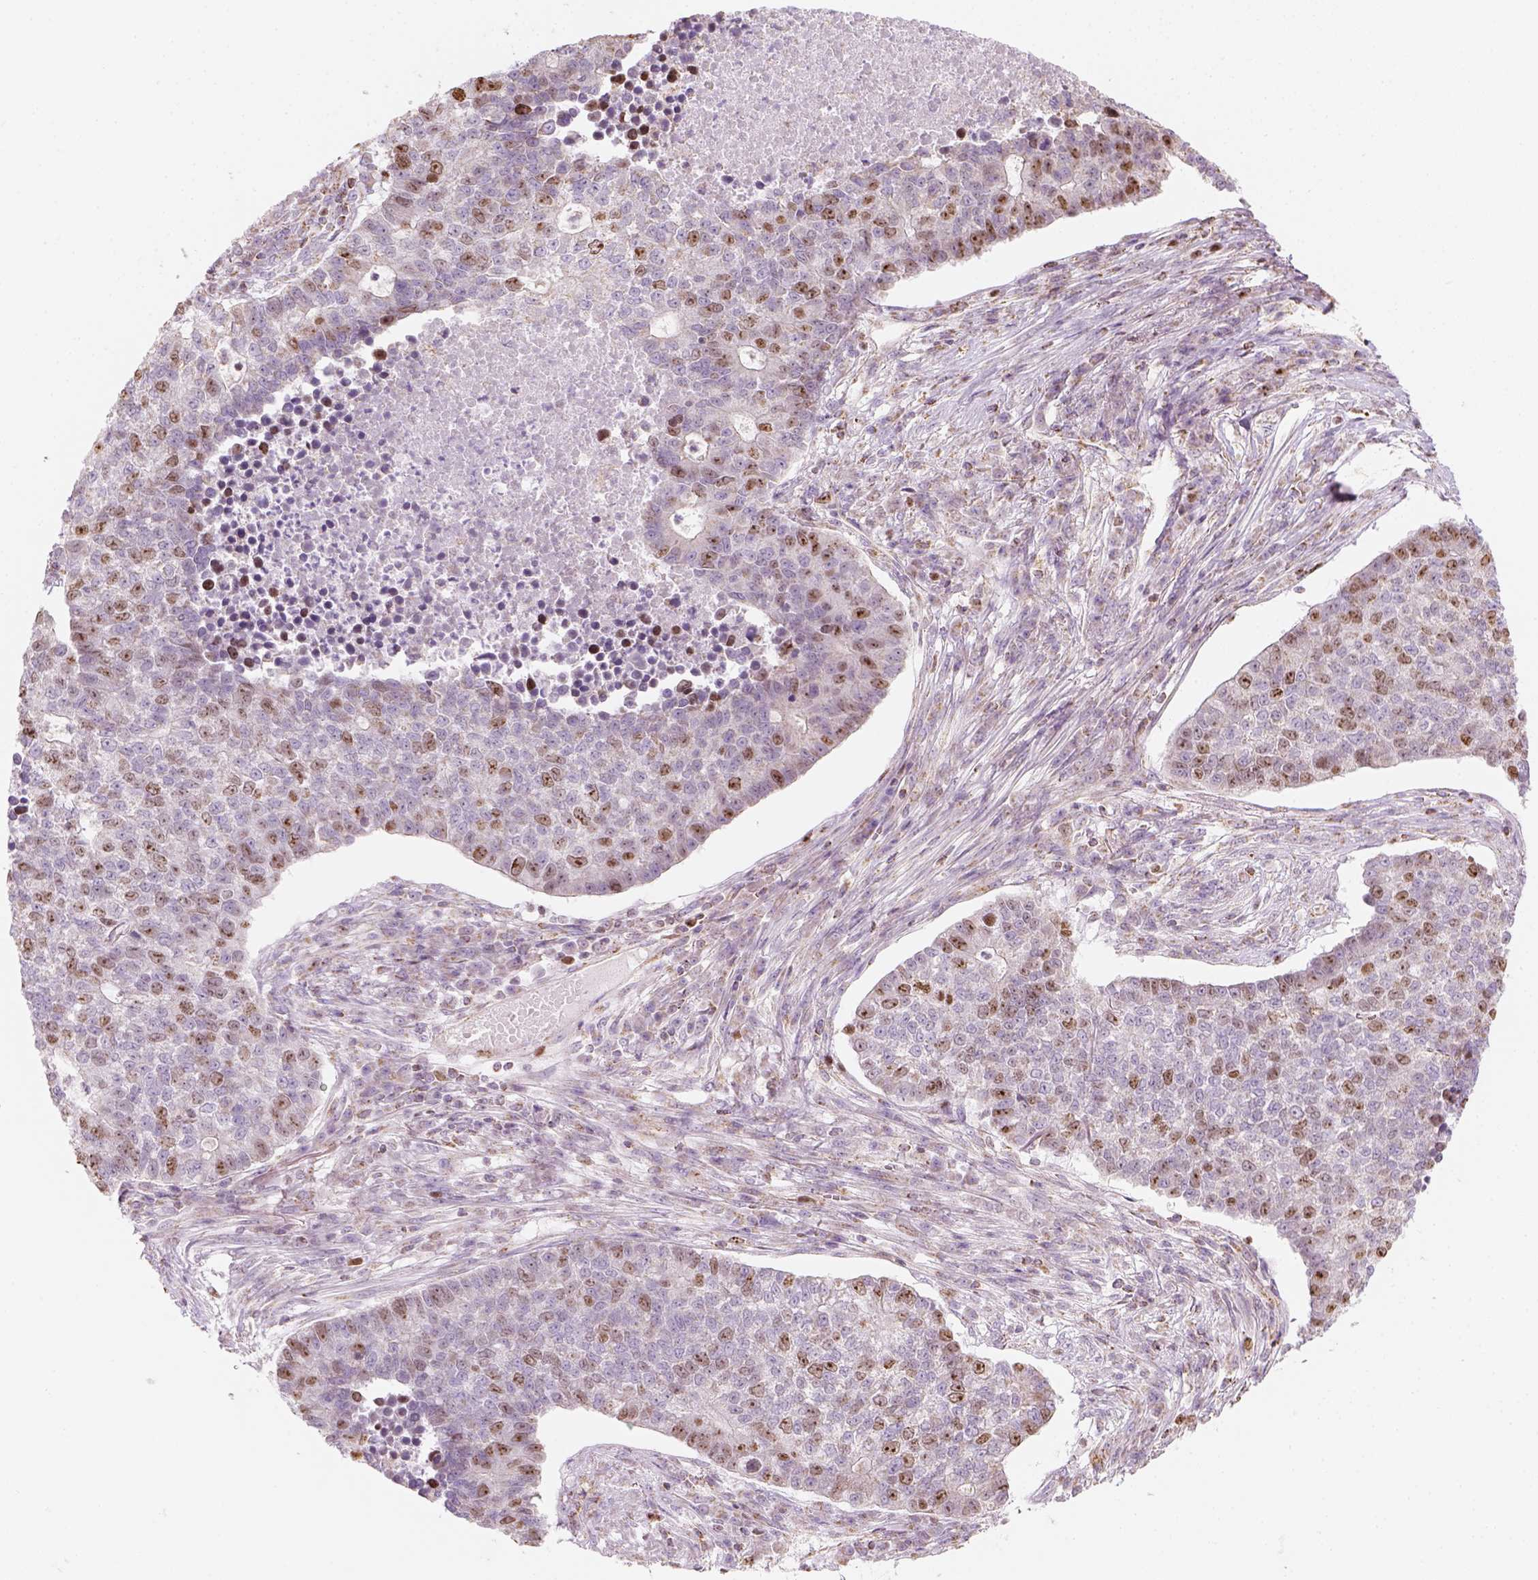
{"staining": {"intensity": "moderate", "quantity": "<25%", "location": "cytoplasmic/membranous,nuclear"}, "tissue": "lung cancer", "cell_type": "Tumor cells", "image_type": "cancer", "snomed": [{"axis": "morphology", "description": "Adenocarcinoma, NOS"}, {"axis": "topography", "description": "Lung"}], "caption": "This histopathology image demonstrates immunohistochemistry staining of human lung cancer, with low moderate cytoplasmic/membranous and nuclear expression in about <25% of tumor cells.", "gene": "LCA5", "patient": {"sex": "male", "age": 57}}